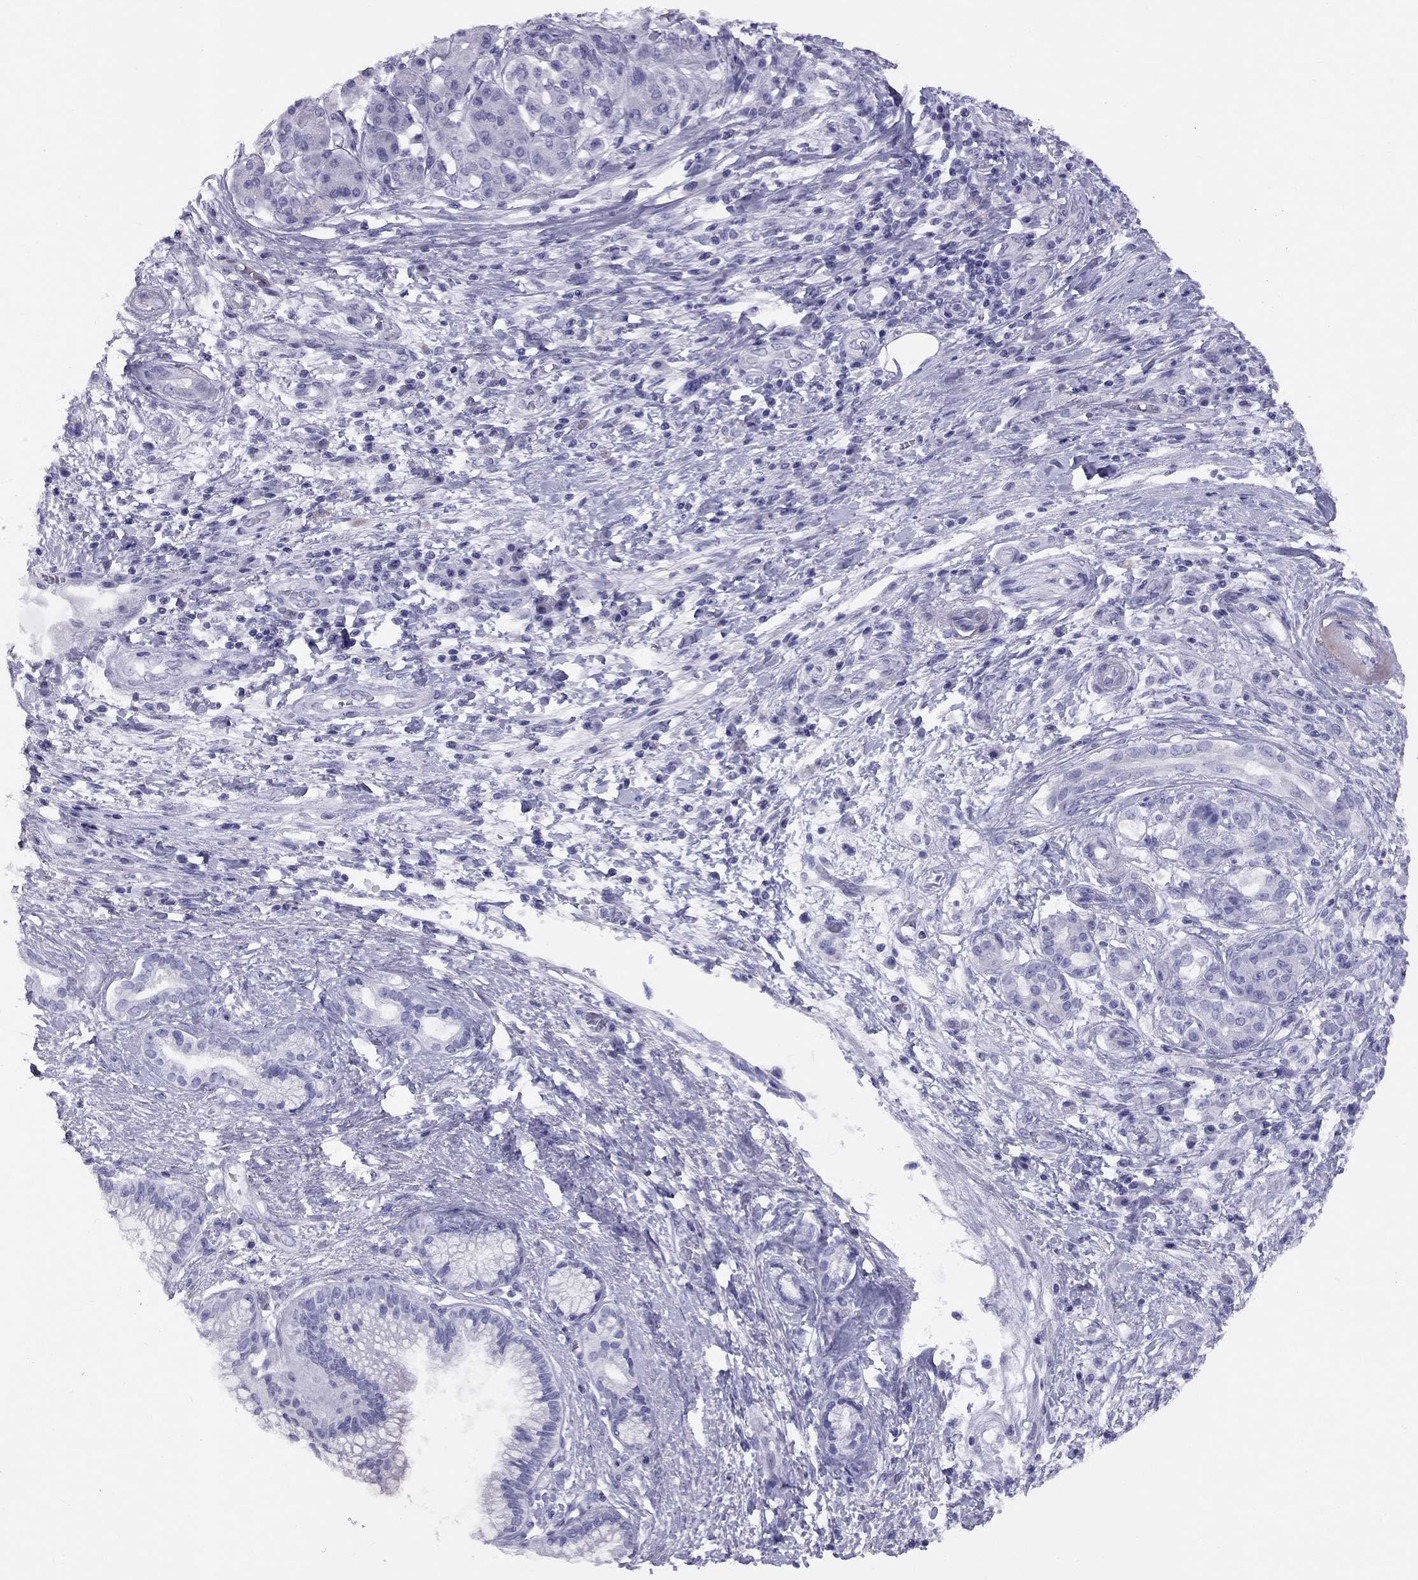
{"staining": {"intensity": "negative", "quantity": "none", "location": "none"}, "tissue": "pancreatic cancer", "cell_type": "Tumor cells", "image_type": "cancer", "snomed": [{"axis": "morphology", "description": "Adenocarcinoma, NOS"}, {"axis": "topography", "description": "Pancreas"}], "caption": "IHC of human pancreatic adenocarcinoma exhibits no expression in tumor cells.", "gene": "FSCN3", "patient": {"sex": "female", "age": 73}}